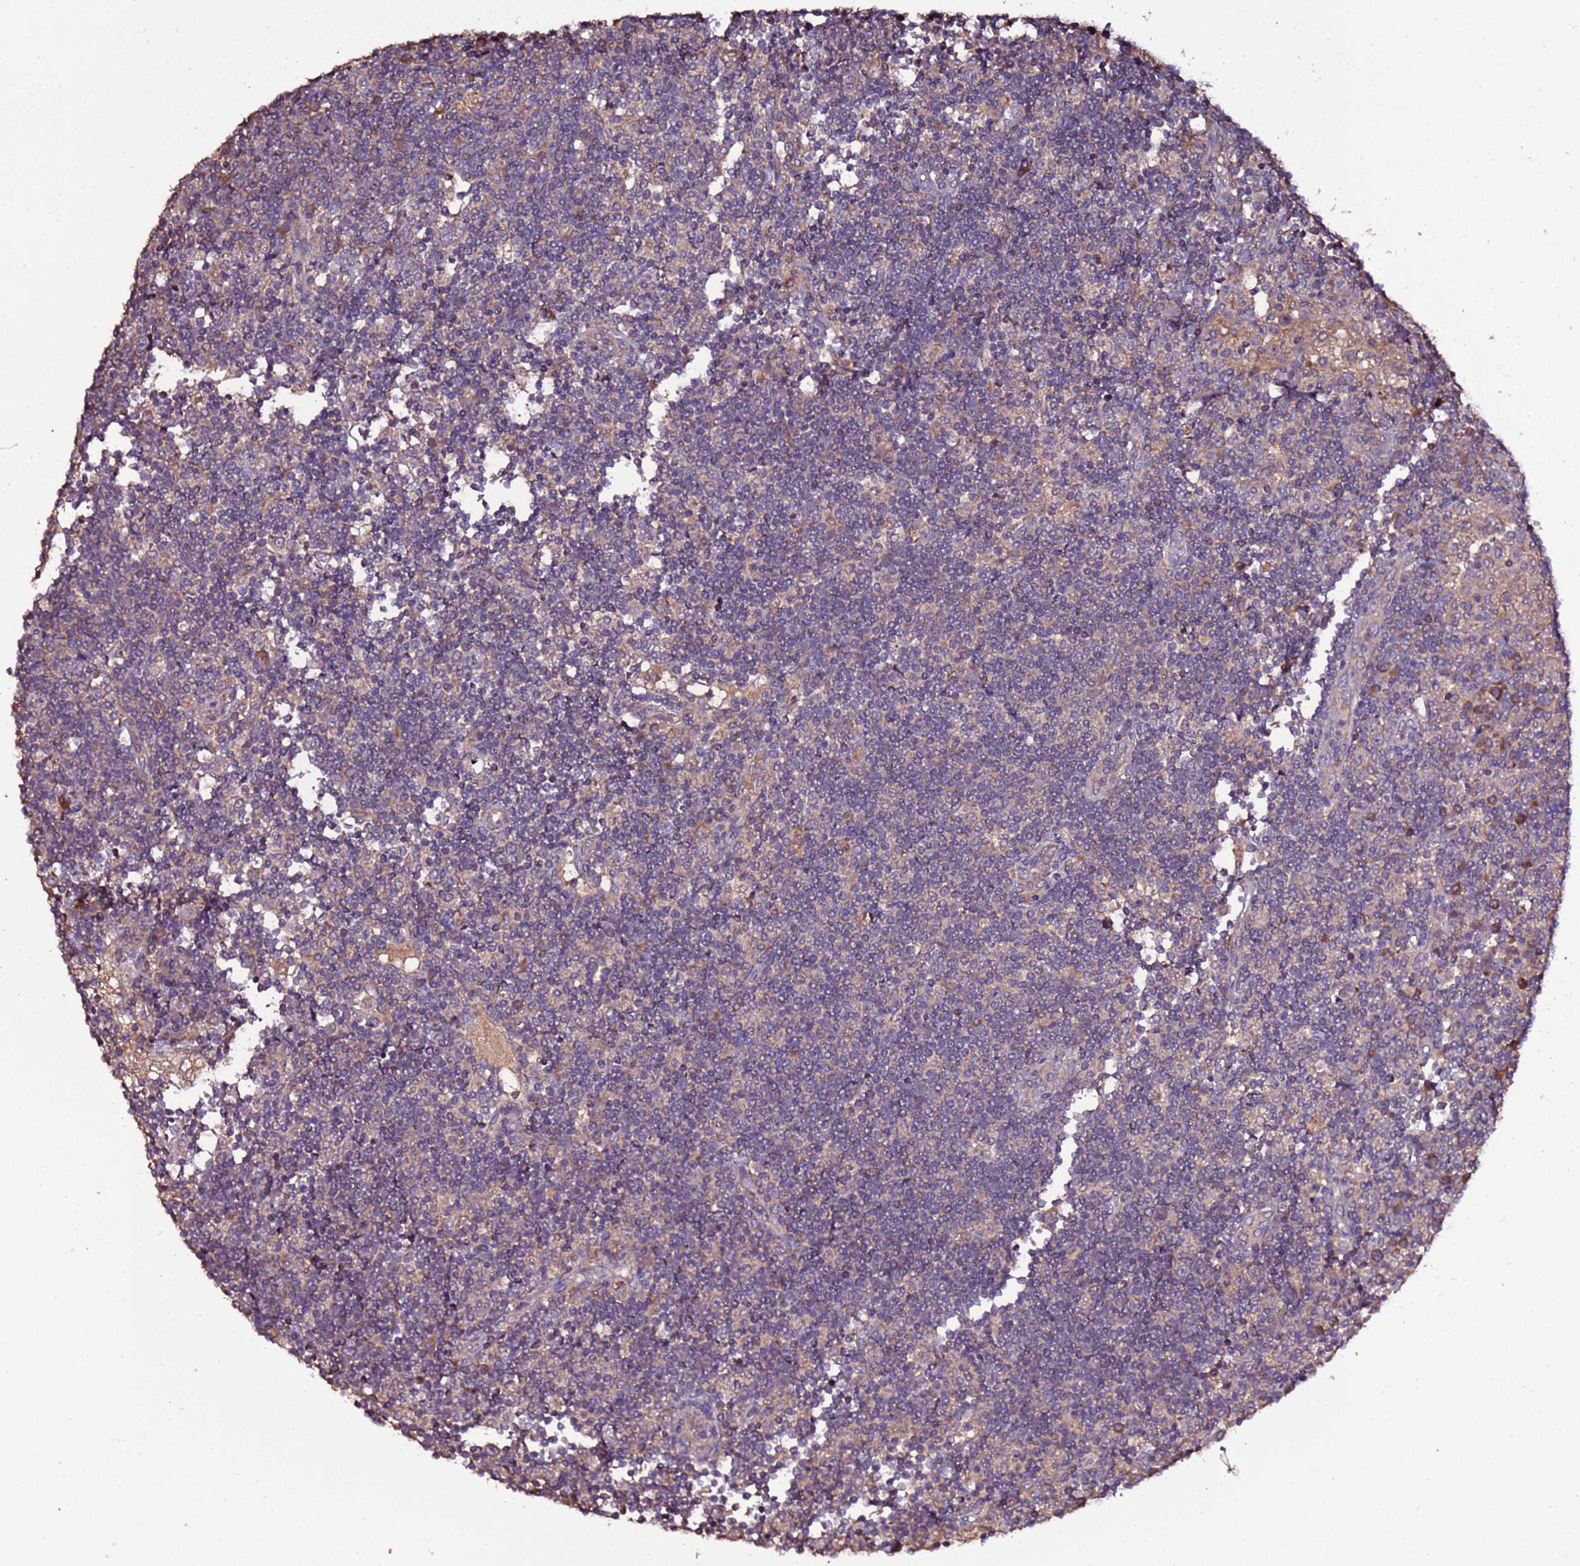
{"staining": {"intensity": "weak", "quantity": "<25%", "location": "cytoplasmic/membranous"}, "tissue": "lymph node", "cell_type": "Germinal center cells", "image_type": "normal", "snomed": [{"axis": "morphology", "description": "Normal tissue, NOS"}, {"axis": "topography", "description": "Lymph node"}], "caption": "DAB immunohistochemical staining of benign lymph node exhibits no significant positivity in germinal center cells.", "gene": "RPS15A", "patient": {"sex": "female", "age": 53}}